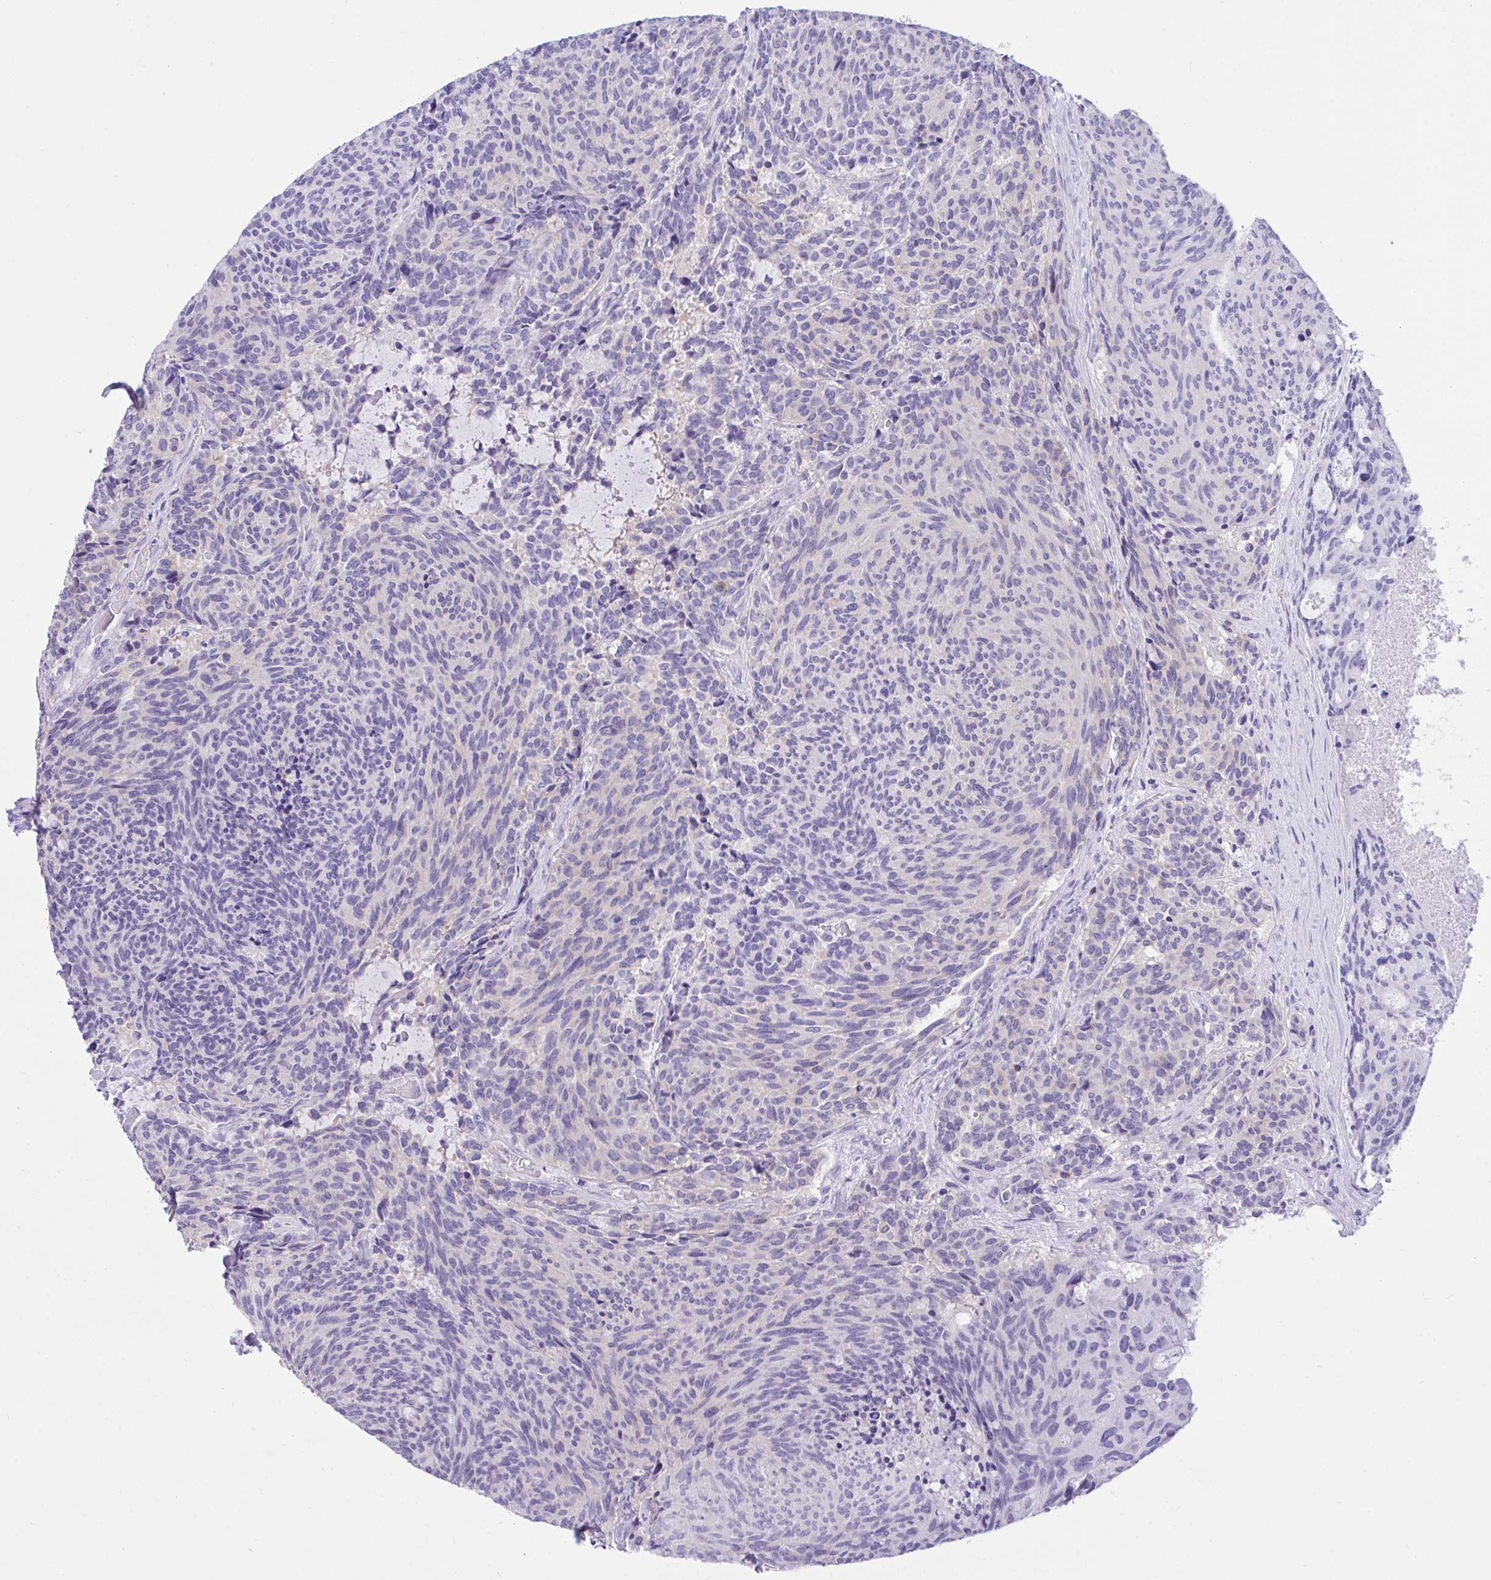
{"staining": {"intensity": "negative", "quantity": "none", "location": "none"}, "tissue": "carcinoid", "cell_type": "Tumor cells", "image_type": "cancer", "snomed": [{"axis": "morphology", "description": "Carcinoid, malignant, NOS"}, {"axis": "topography", "description": "Pancreas"}], "caption": "This micrograph is of carcinoid stained with immunohistochemistry to label a protein in brown with the nuclei are counter-stained blue. There is no positivity in tumor cells.", "gene": "TLN2", "patient": {"sex": "female", "age": 54}}